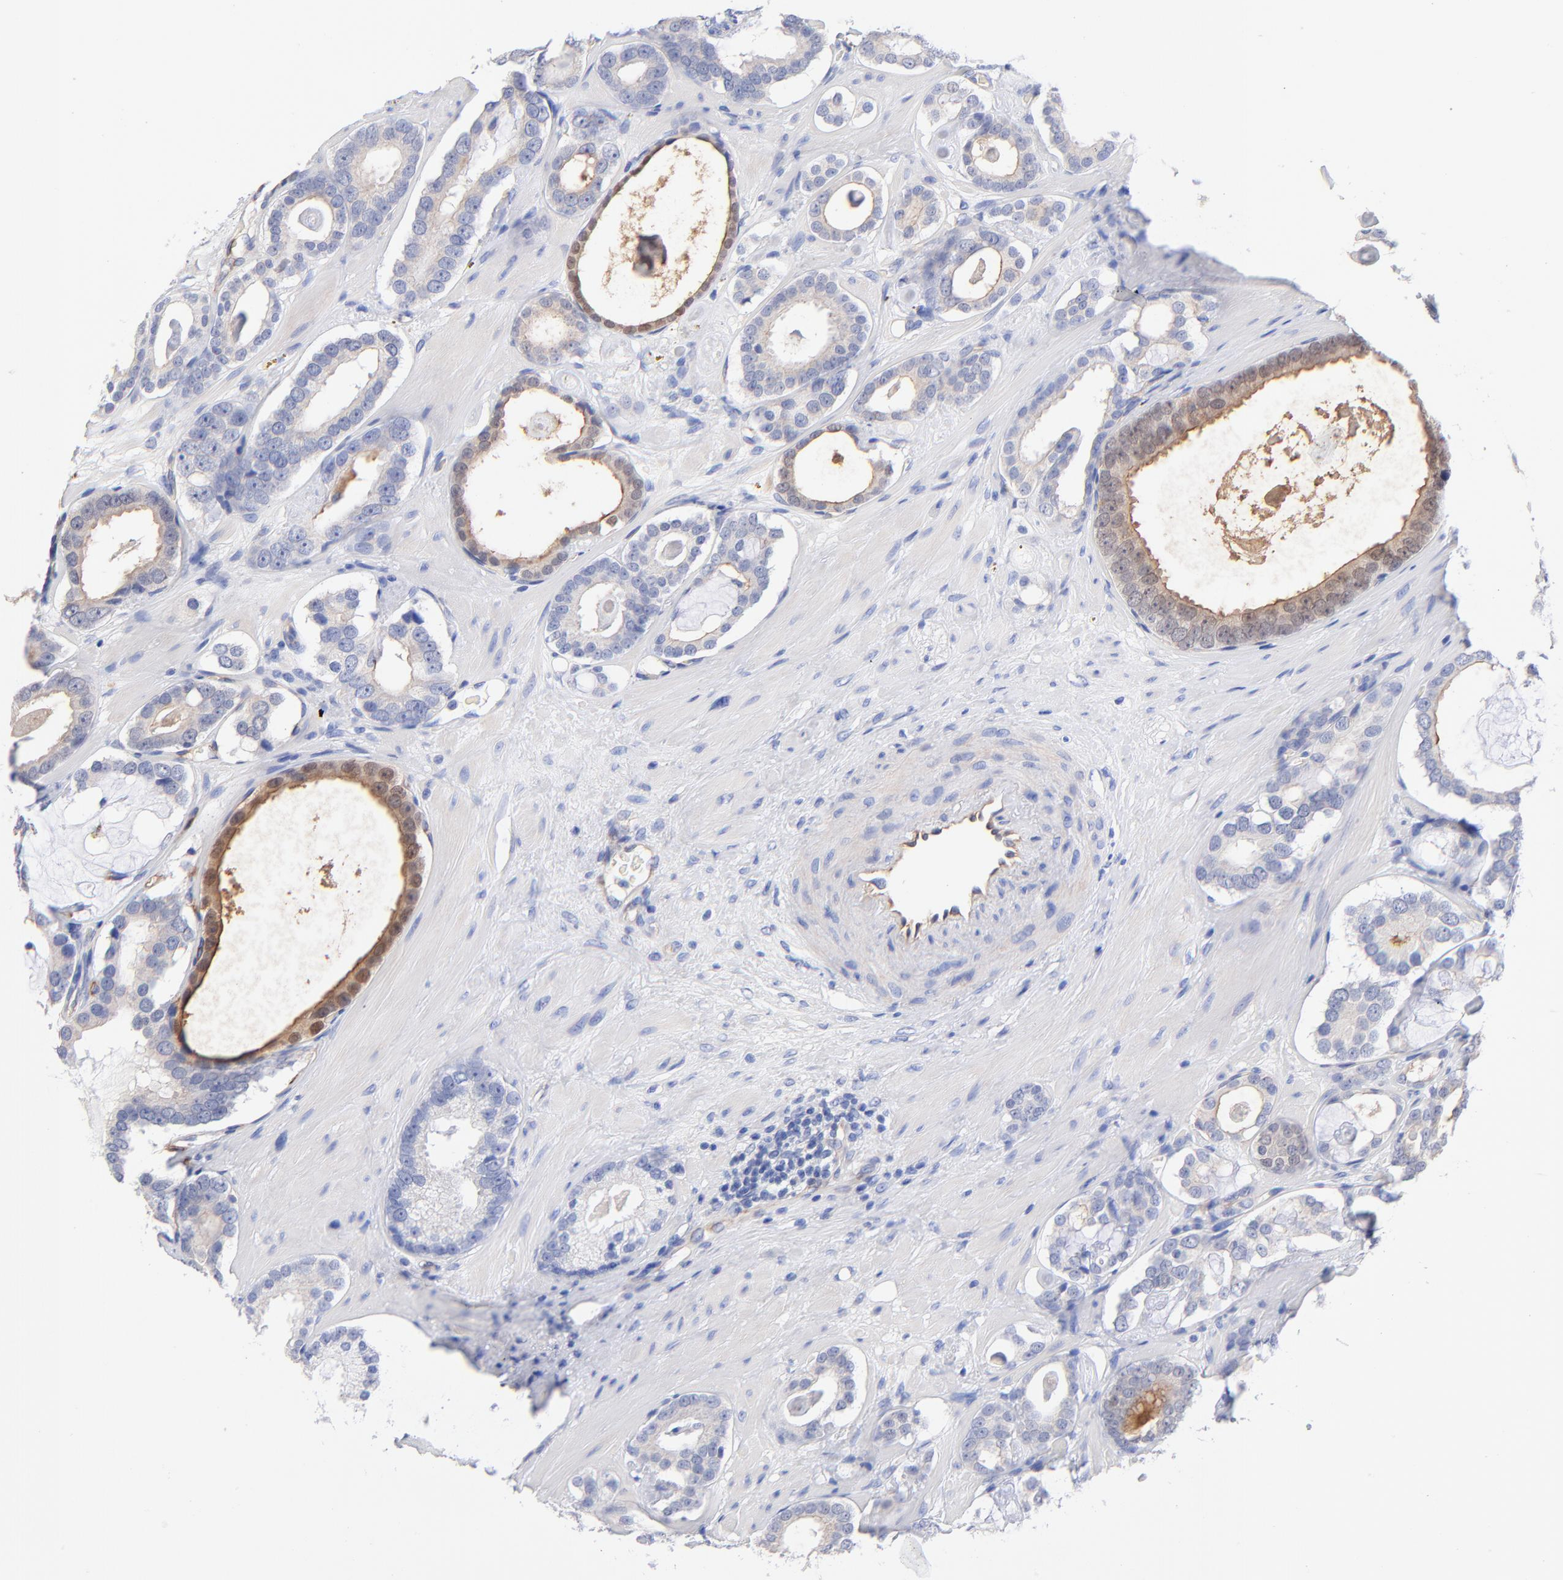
{"staining": {"intensity": "weak", "quantity": "25%-75%", "location": "cytoplasmic/membranous"}, "tissue": "prostate cancer", "cell_type": "Tumor cells", "image_type": "cancer", "snomed": [{"axis": "morphology", "description": "Adenocarcinoma, Low grade"}, {"axis": "topography", "description": "Prostate"}], "caption": "Human prostate low-grade adenocarcinoma stained with a brown dye reveals weak cytoplasmic/membranous positive staining in about 25%-75% of tumor cells.", "gene": "SLC44A2", "patient": {"sex": "male", "age": 57}}